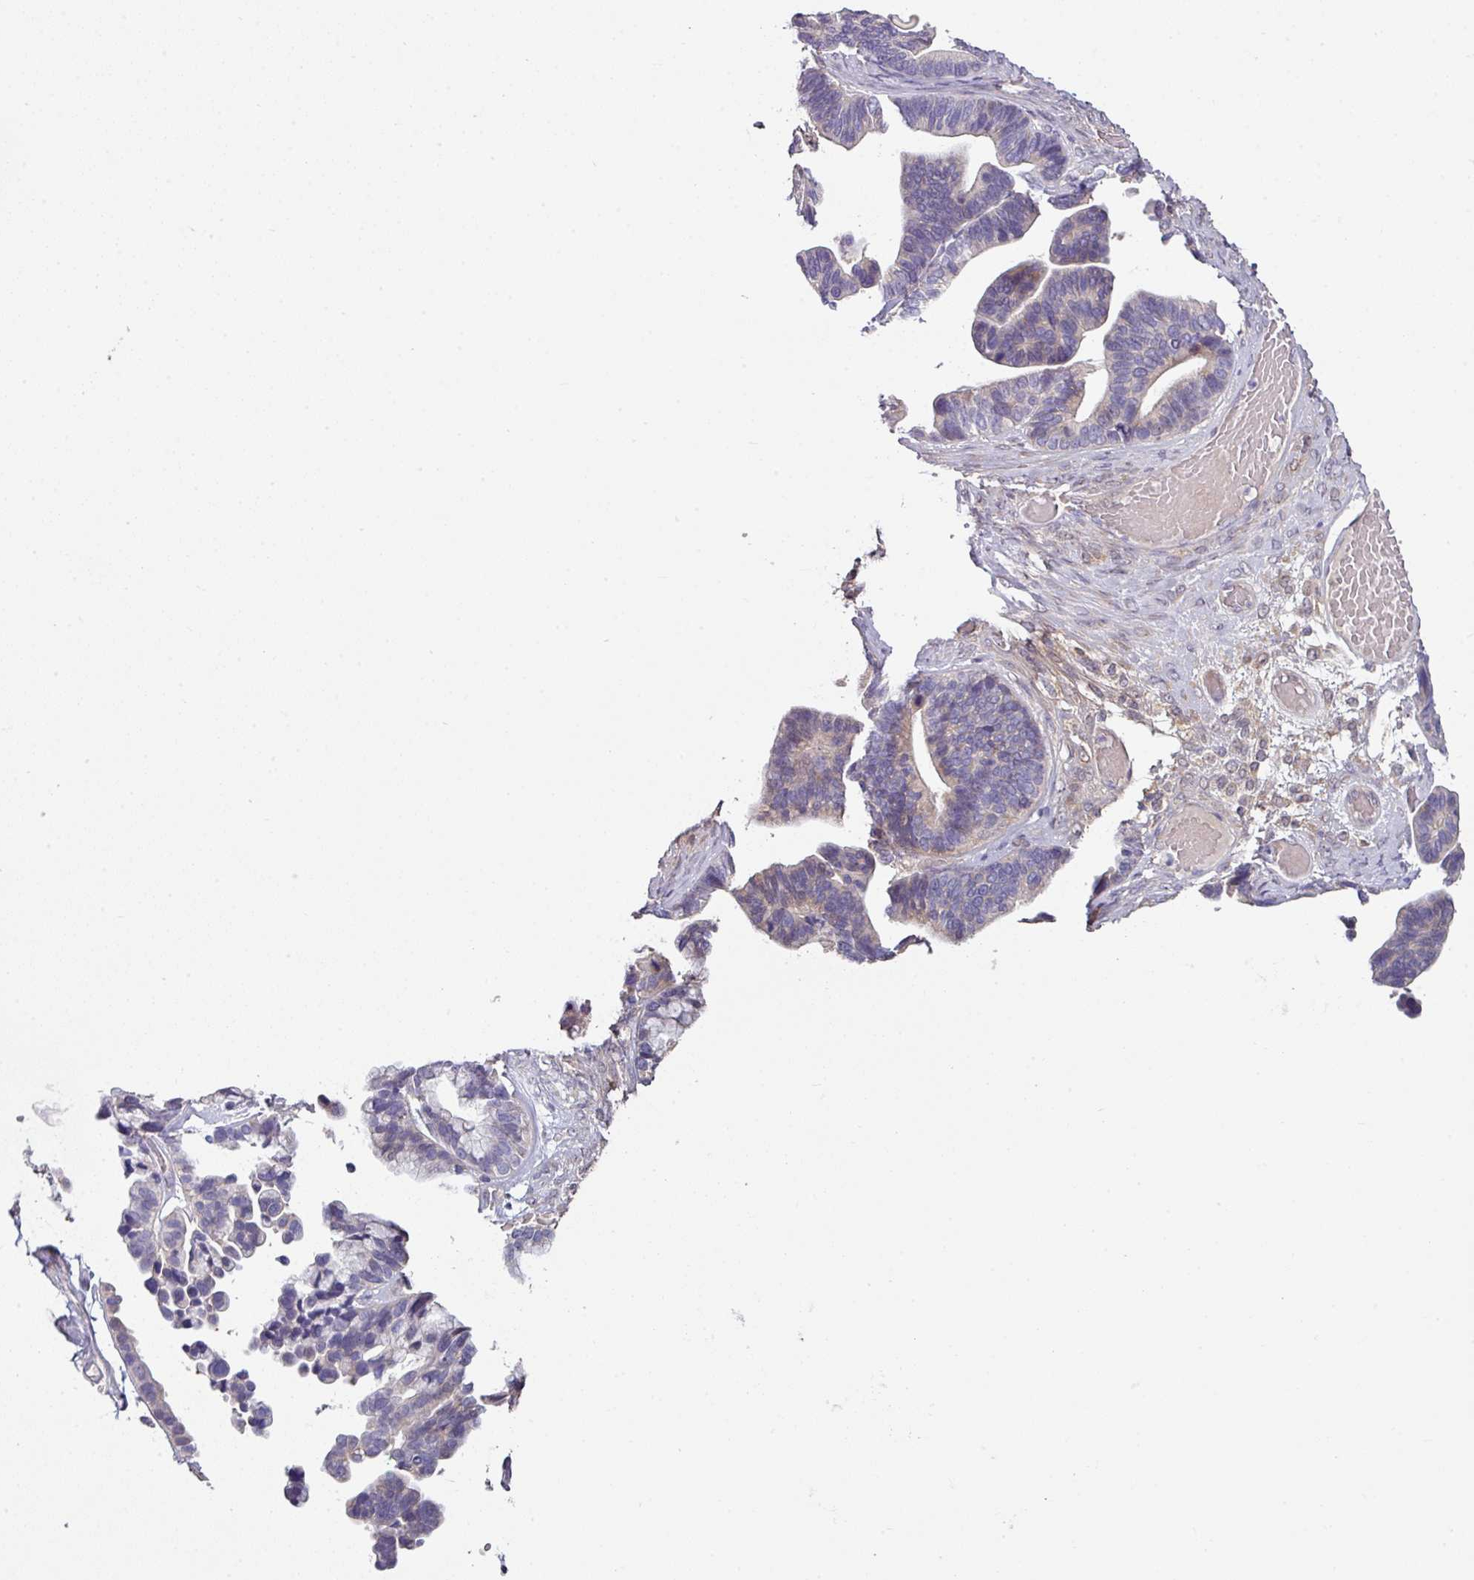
{"staining": {"intensity": "negative", "quantity": "none", "location": "none"}, "tissue": "ovarian cancer", "cell_type": "Tumor cells", "image_type": "cancer", "snomed": [{"axis": "morphology", "description": "Cystadenocarcinoma, serous, NOS"}, {"axis": "topography", "description": "Ovary"}], "caption": "Tumor cells show no significant protein staining in ovarian serous cystadenocarcinoma. (DAB (3,3'-diaminobenzidine) IHC with hematoxylin counter stain).", "gene": "SLAMF6", "patient": {"sex": "female", "age": 56}}